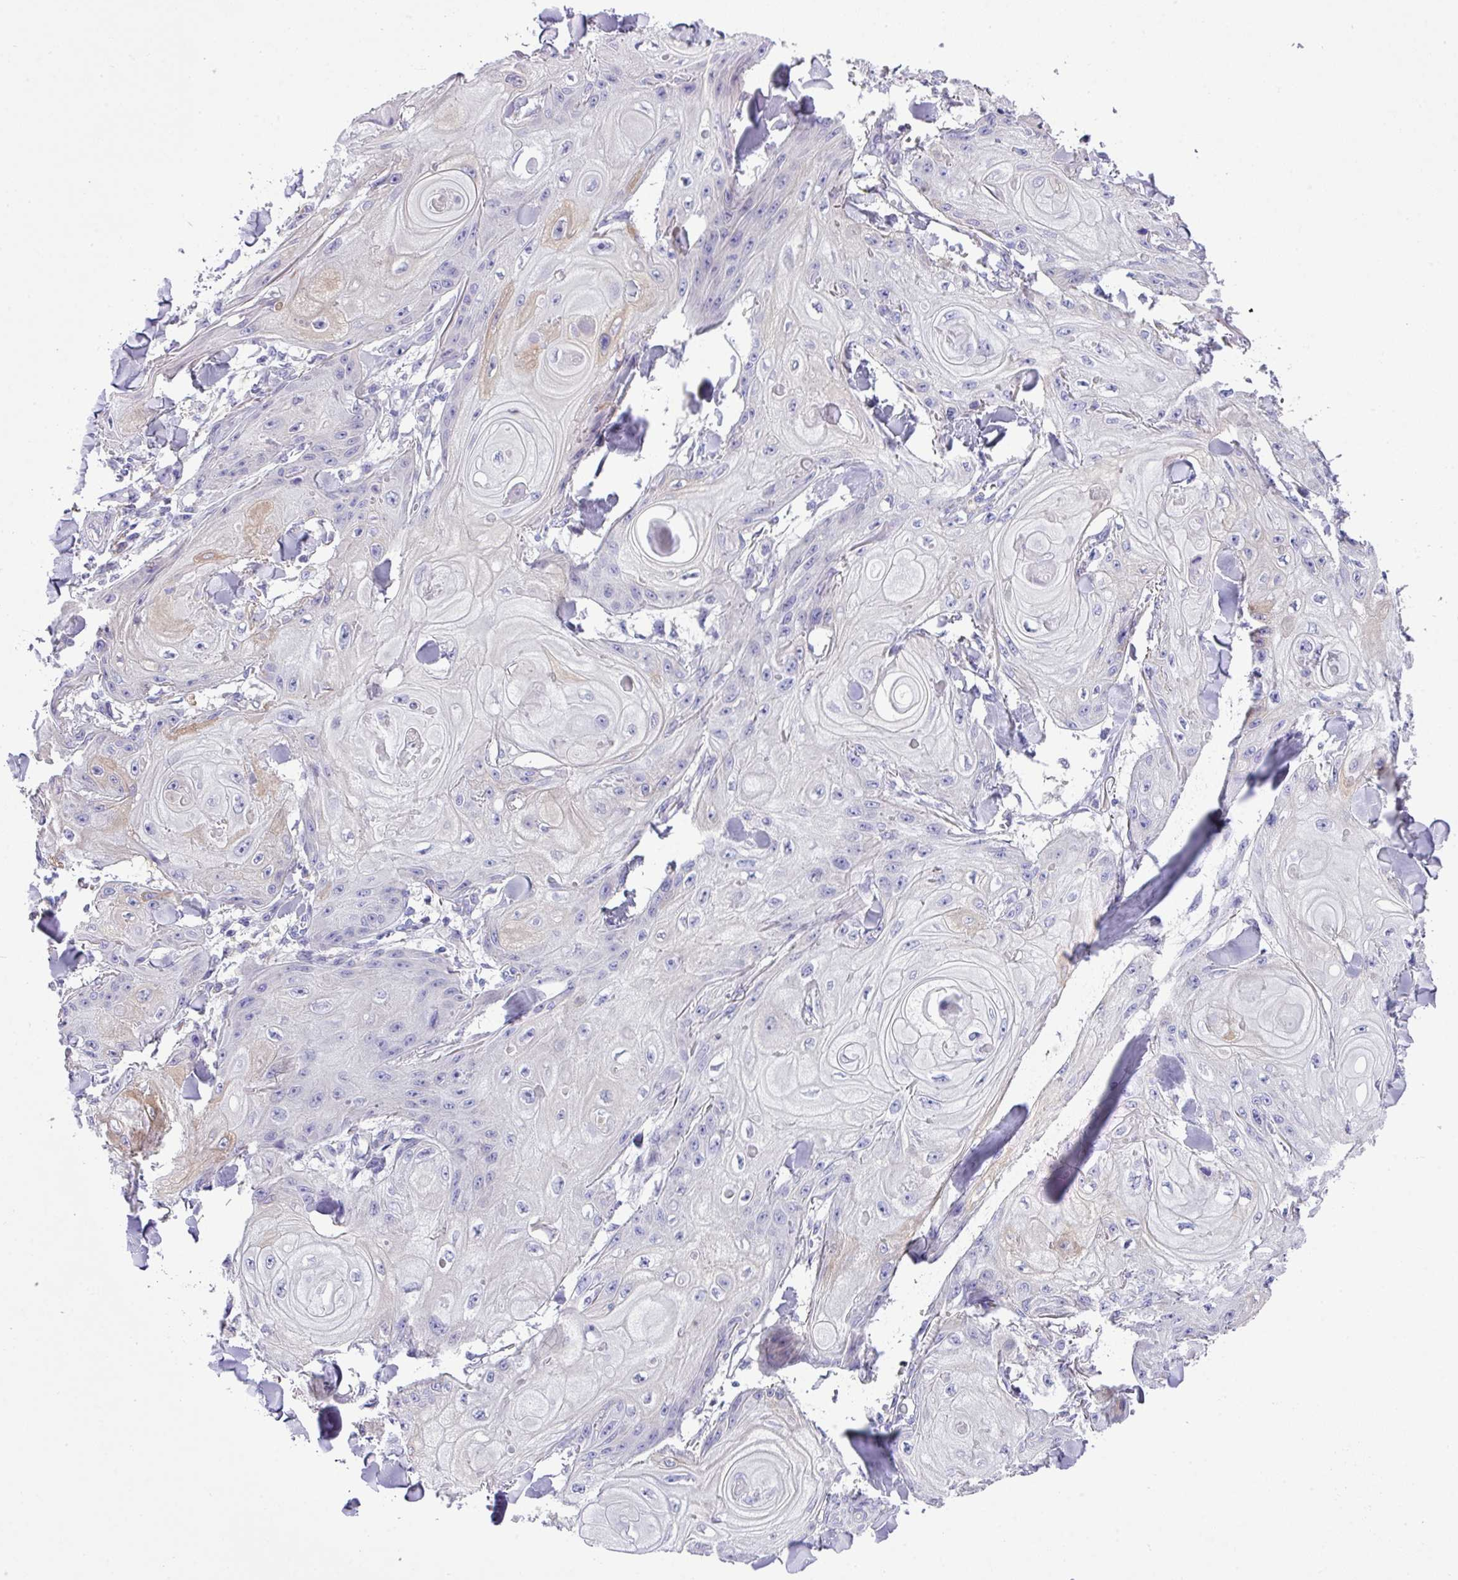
{"staining": {"intensity": "negative", "quantity": "none", "location": "none"}, "tissue": "skin cancer", "cell_type": "Tumor cells", "image_type": "cancer", "snomed": [{"axis": "morphology", "description": "Squamous cell carcinoma, NOS"}, {"axis": "topography", "description": "Skin"}], "caption": "Immunohistochemical staining of skin squamous cell carcinoma exhibits no significant positivity in tumor cells.", "gene": "DNAL1", "patient": {"sex": "male", "age": 74}}